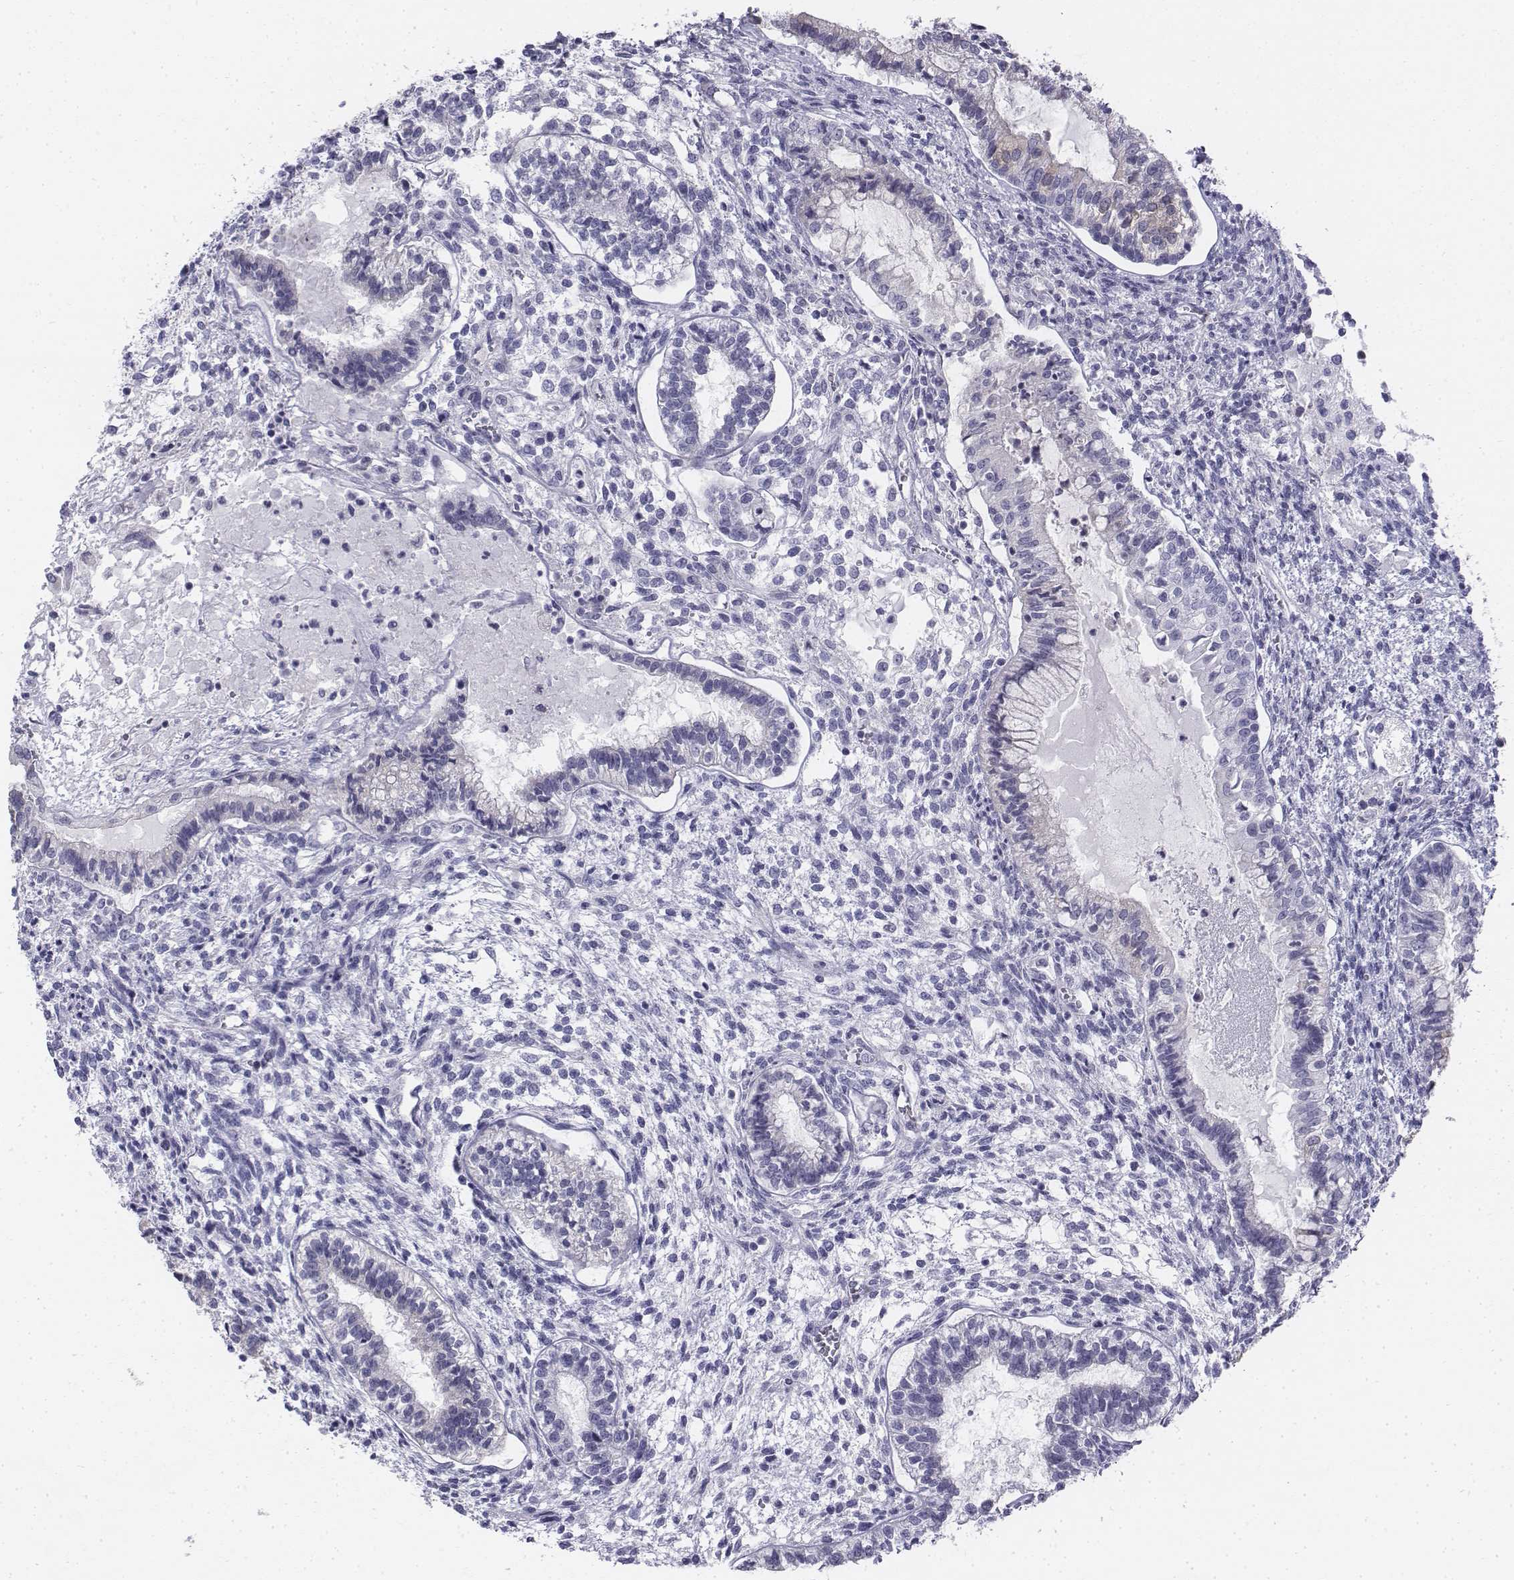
{"staining": {"intensity": "negative", "quantity": "none", "location": "none"}, "tissue": "testis cancer", "cell_type": "Tumor cells", "image_type": "cancer", "snomed": [{"axis": "morphology", "description": "Carcinoma, Embryonal, NOS"}, {"axis": "topography", "description": "Testis"}], "caption": "DAB (3,3'-diaminobenzidine) immunohistochemical staining of testis cancer demonstrates no significant staining in tumor cells.", "gene": "PENK", "patient": {"sex": "male", "age": 37}}